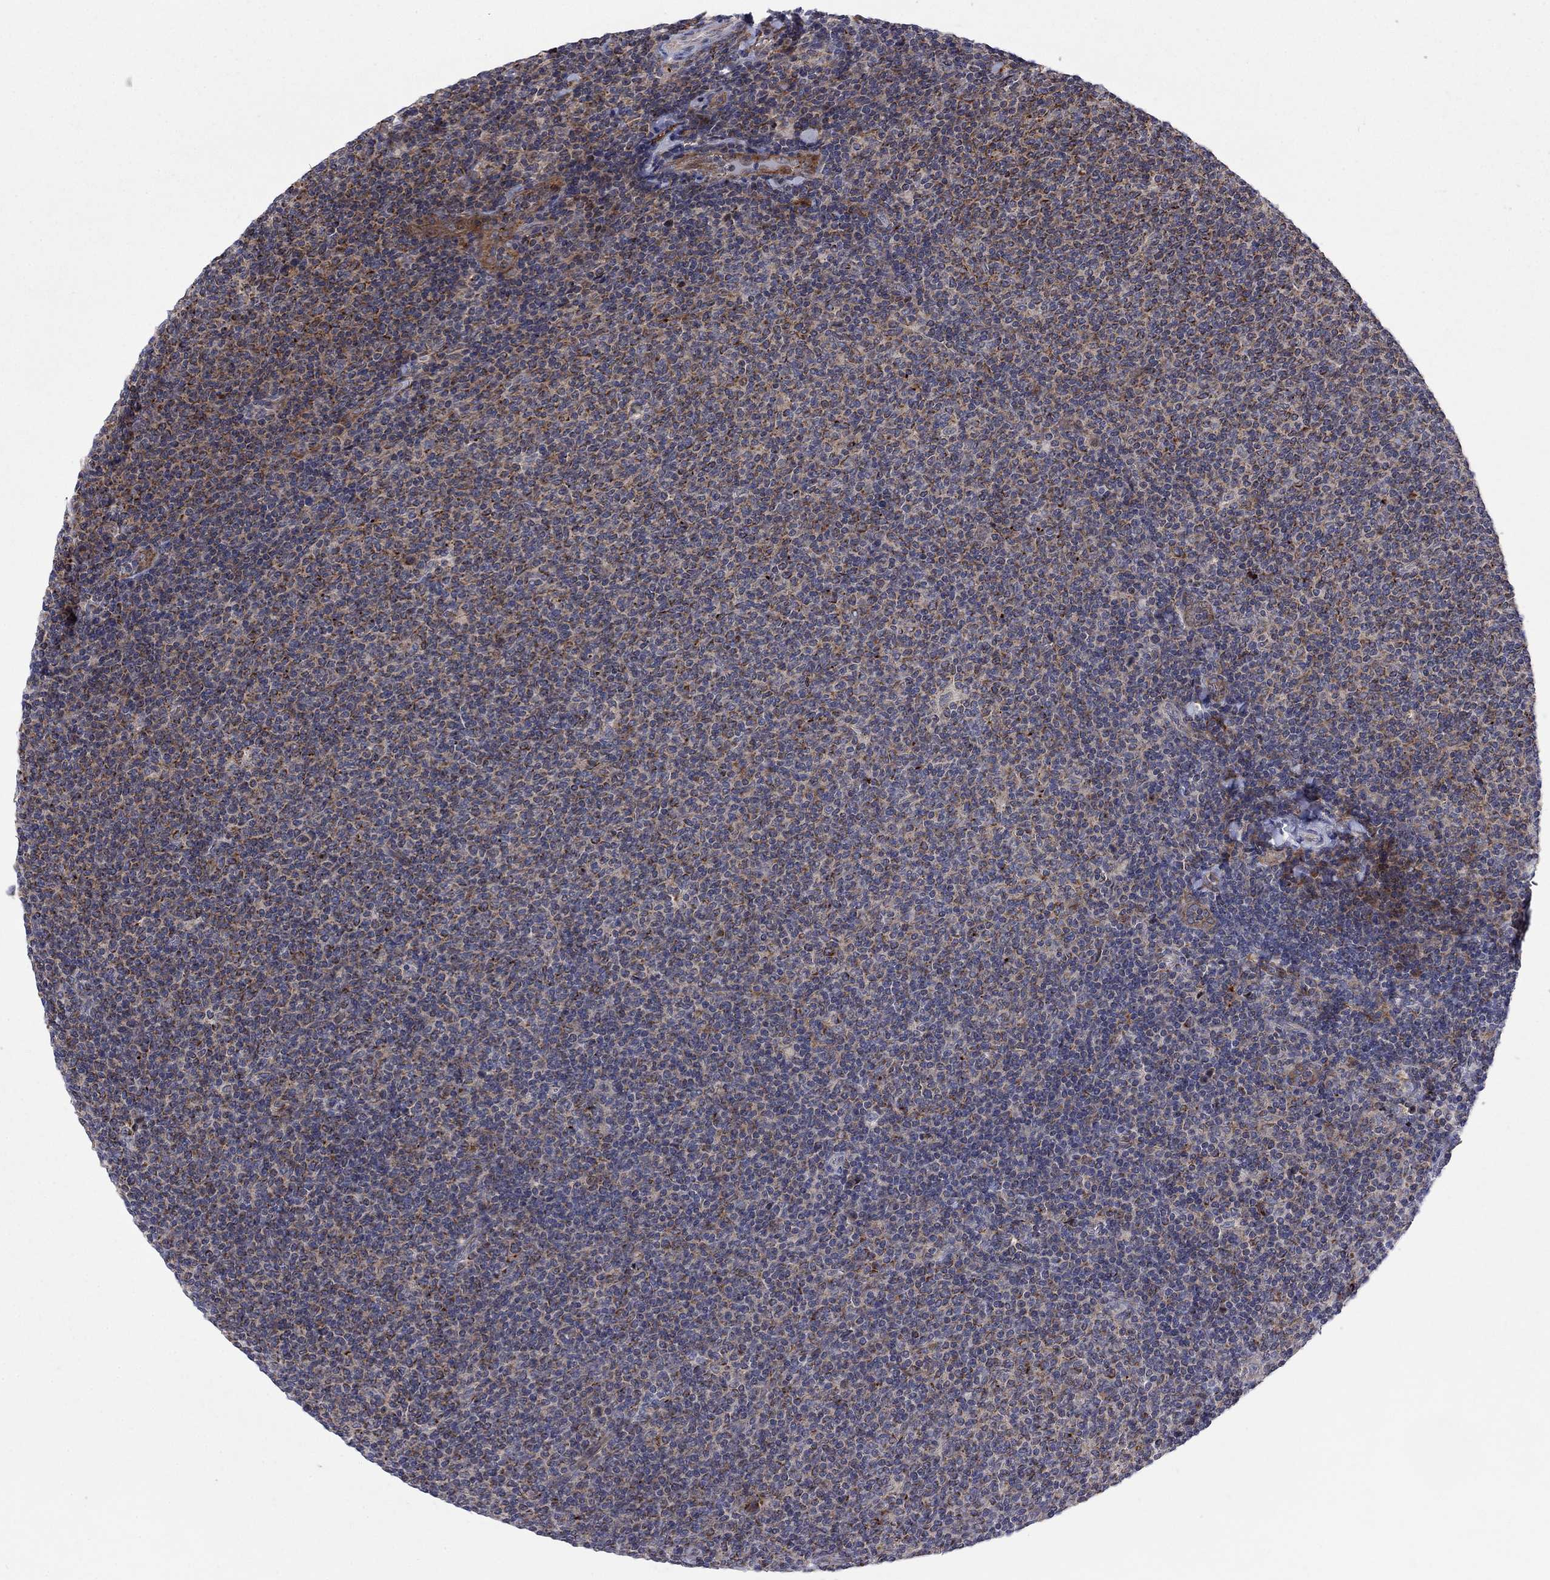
{"staining": {"intensity": "moderate", "quantity": "<25%", "location": "cytoplasmic/membranous"}, "tissue": "lymphoma", "cell_type": "Tumor cells", "image_type": "cancer", "snomed": [{"axis": "morphology", "description": "Malignant lymphoma, non-Hodgkin's type, Low grade"}, {"axis": "topography", "description": "Lymph node"}], "caption": "High-magnification brightfield microscopy of lymphoma stained with DAB (3,3'-diaminobenzidine) (brown) and counterstained with hematoxylin (blue). tumor cells exhibit moderate cytoplasmic/membranous staining is present in approximately<25% of cells. (DAB IHC with brightfield microscopy, high magnification).", "gene": "SLC35F2", "patient": {"sex": "male", "age": 52}}